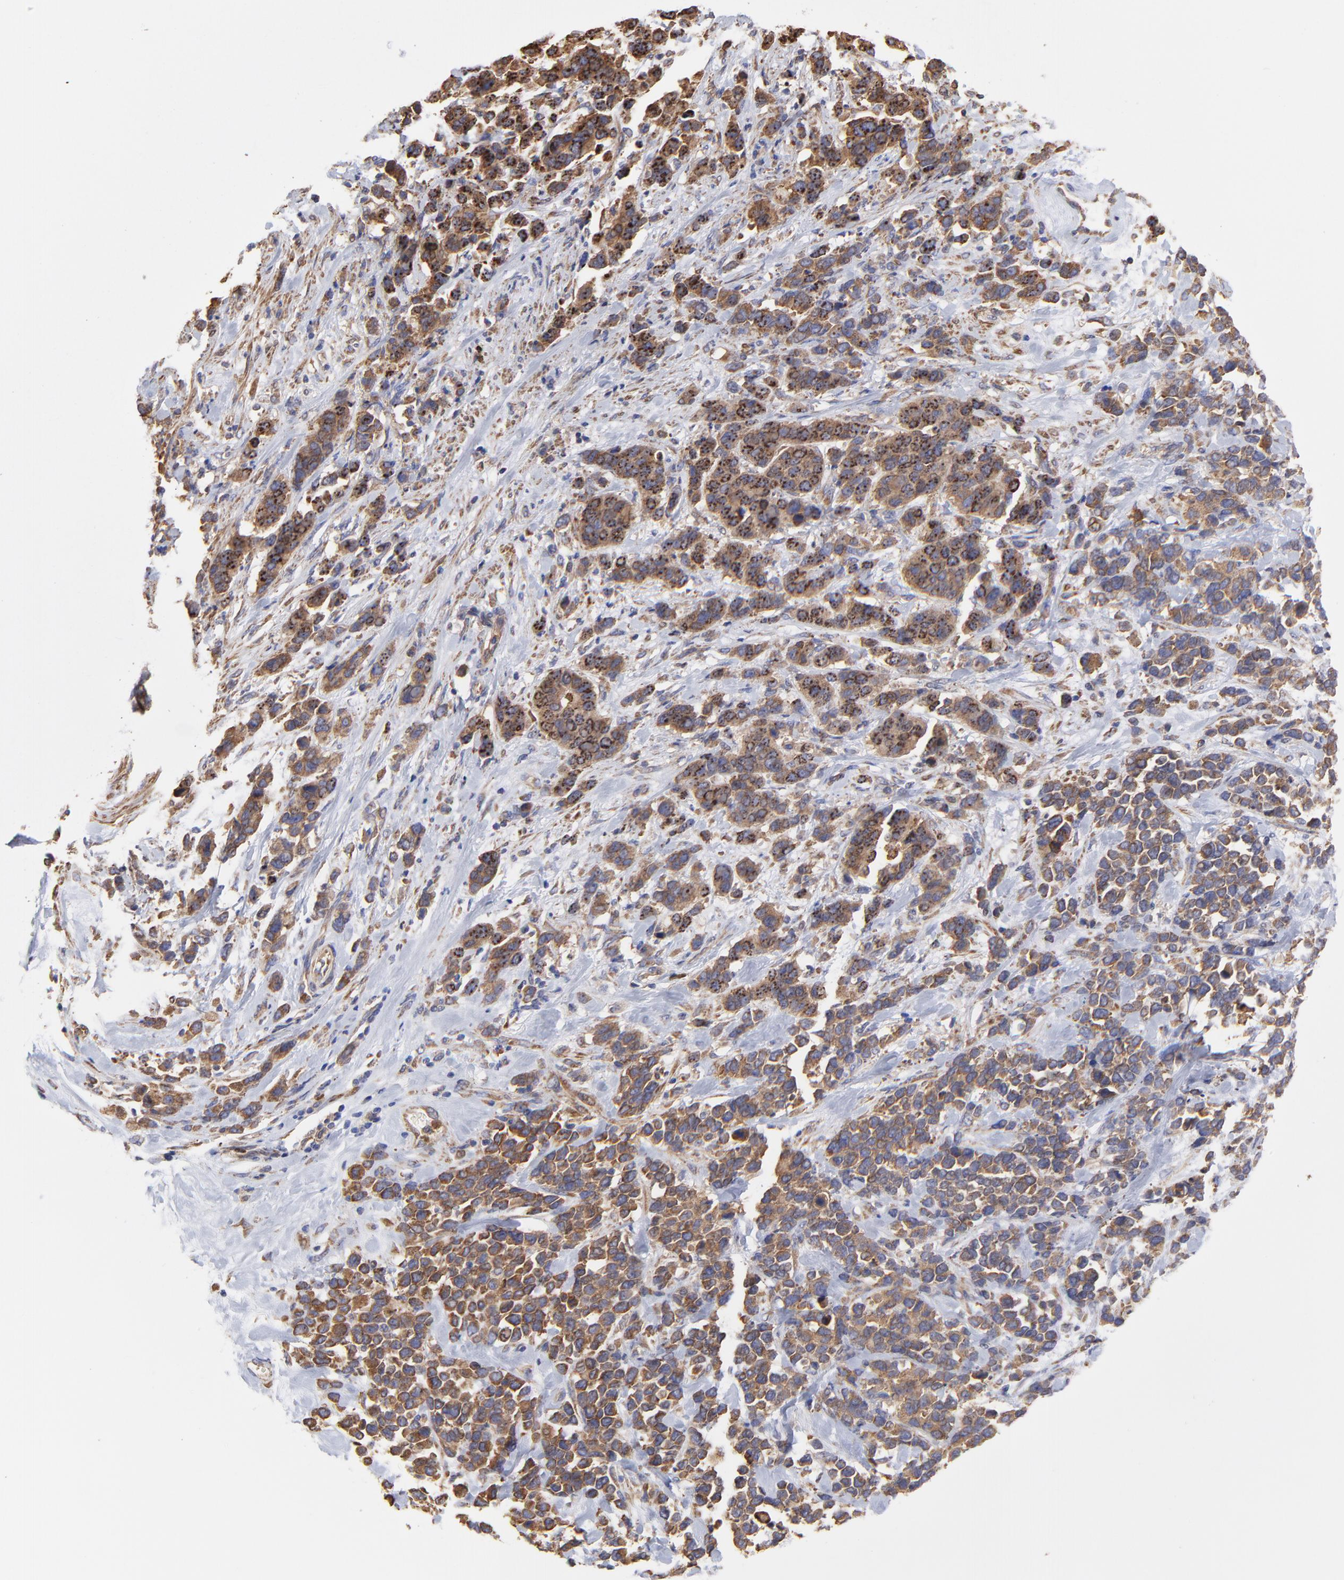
{"staining": {"intensity": "moderate", "quantity": ">75%", "location": "cytoplasmic/membranous"}, "tissue": "stomach cancer", "cell_type": "Tumor cells", "image_type": "cancer", "snomed": [{"axis": "morphology", "description": "Adenocarcinoma, NOS"}, {"axis": "topography", "description": "Stomach, upper"}], "caption": "Immunohistochemical staining of human stomach cancer (adenocarcinoma) shows medium levels of moderate cytoplasmic/membranous protein positivity in about >75% of tumor cells.", "gene": "PFKM", "patient": {"sex": "male", "age": 71}}